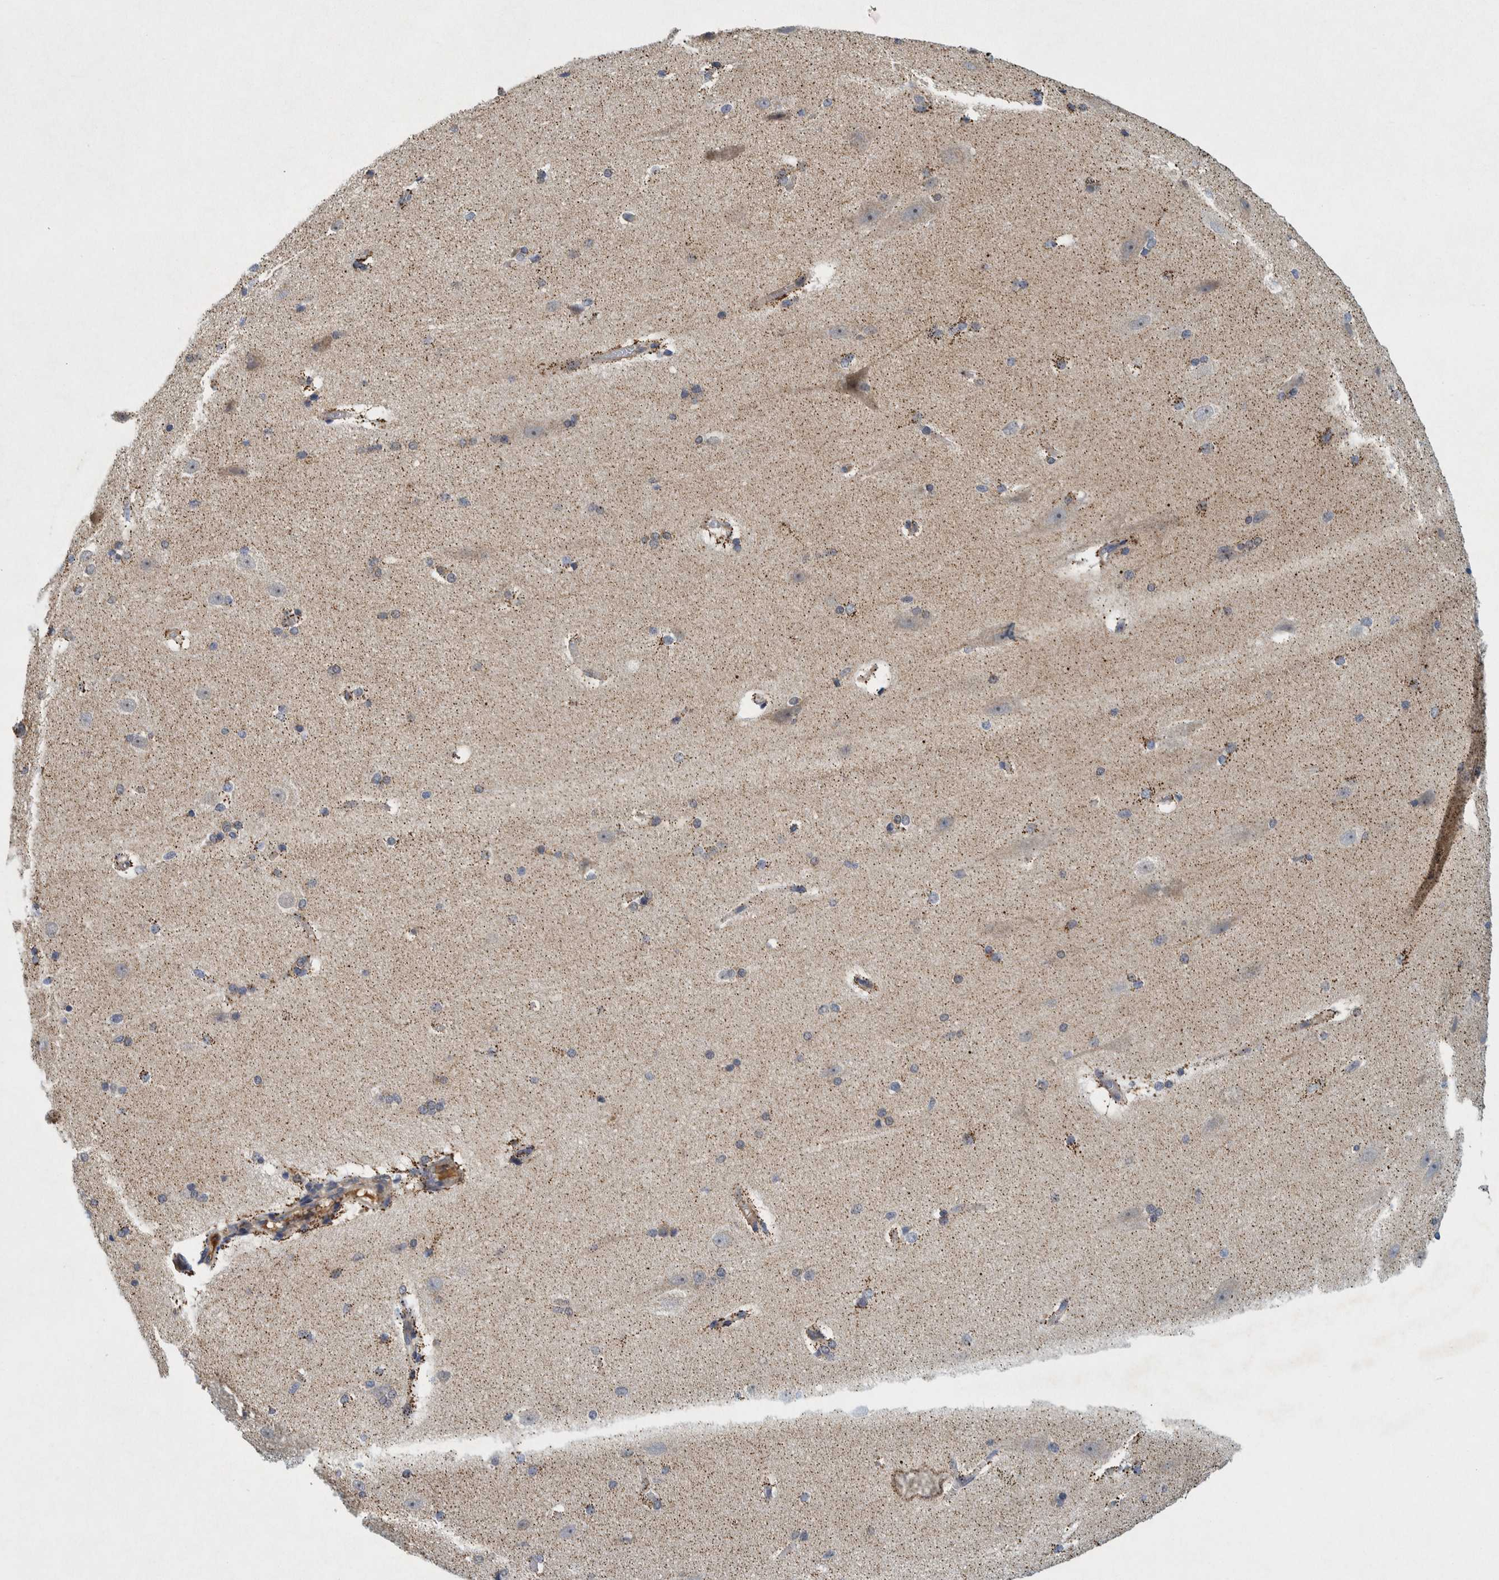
{"staining": {"intensity": "negative", "quantity": "none", "location": "none"}, "tissue": "cerebral cortex", "cell_type": "Endothelial cells", "image_type": "normal", "snomed": [{"axis": "morphology", "description": "Normal tissue, NOS"}, {"axis": "topography", "description": "Cerebral cortex"}, {"axis": "topography", "description": "Hippocampus"}], "caption": "Image shows no protein expression in endothelial cells of unremarkable cerebral cortex.", "gene": "ZNF324B", "patient": {"sex": "female", "age": 19}}